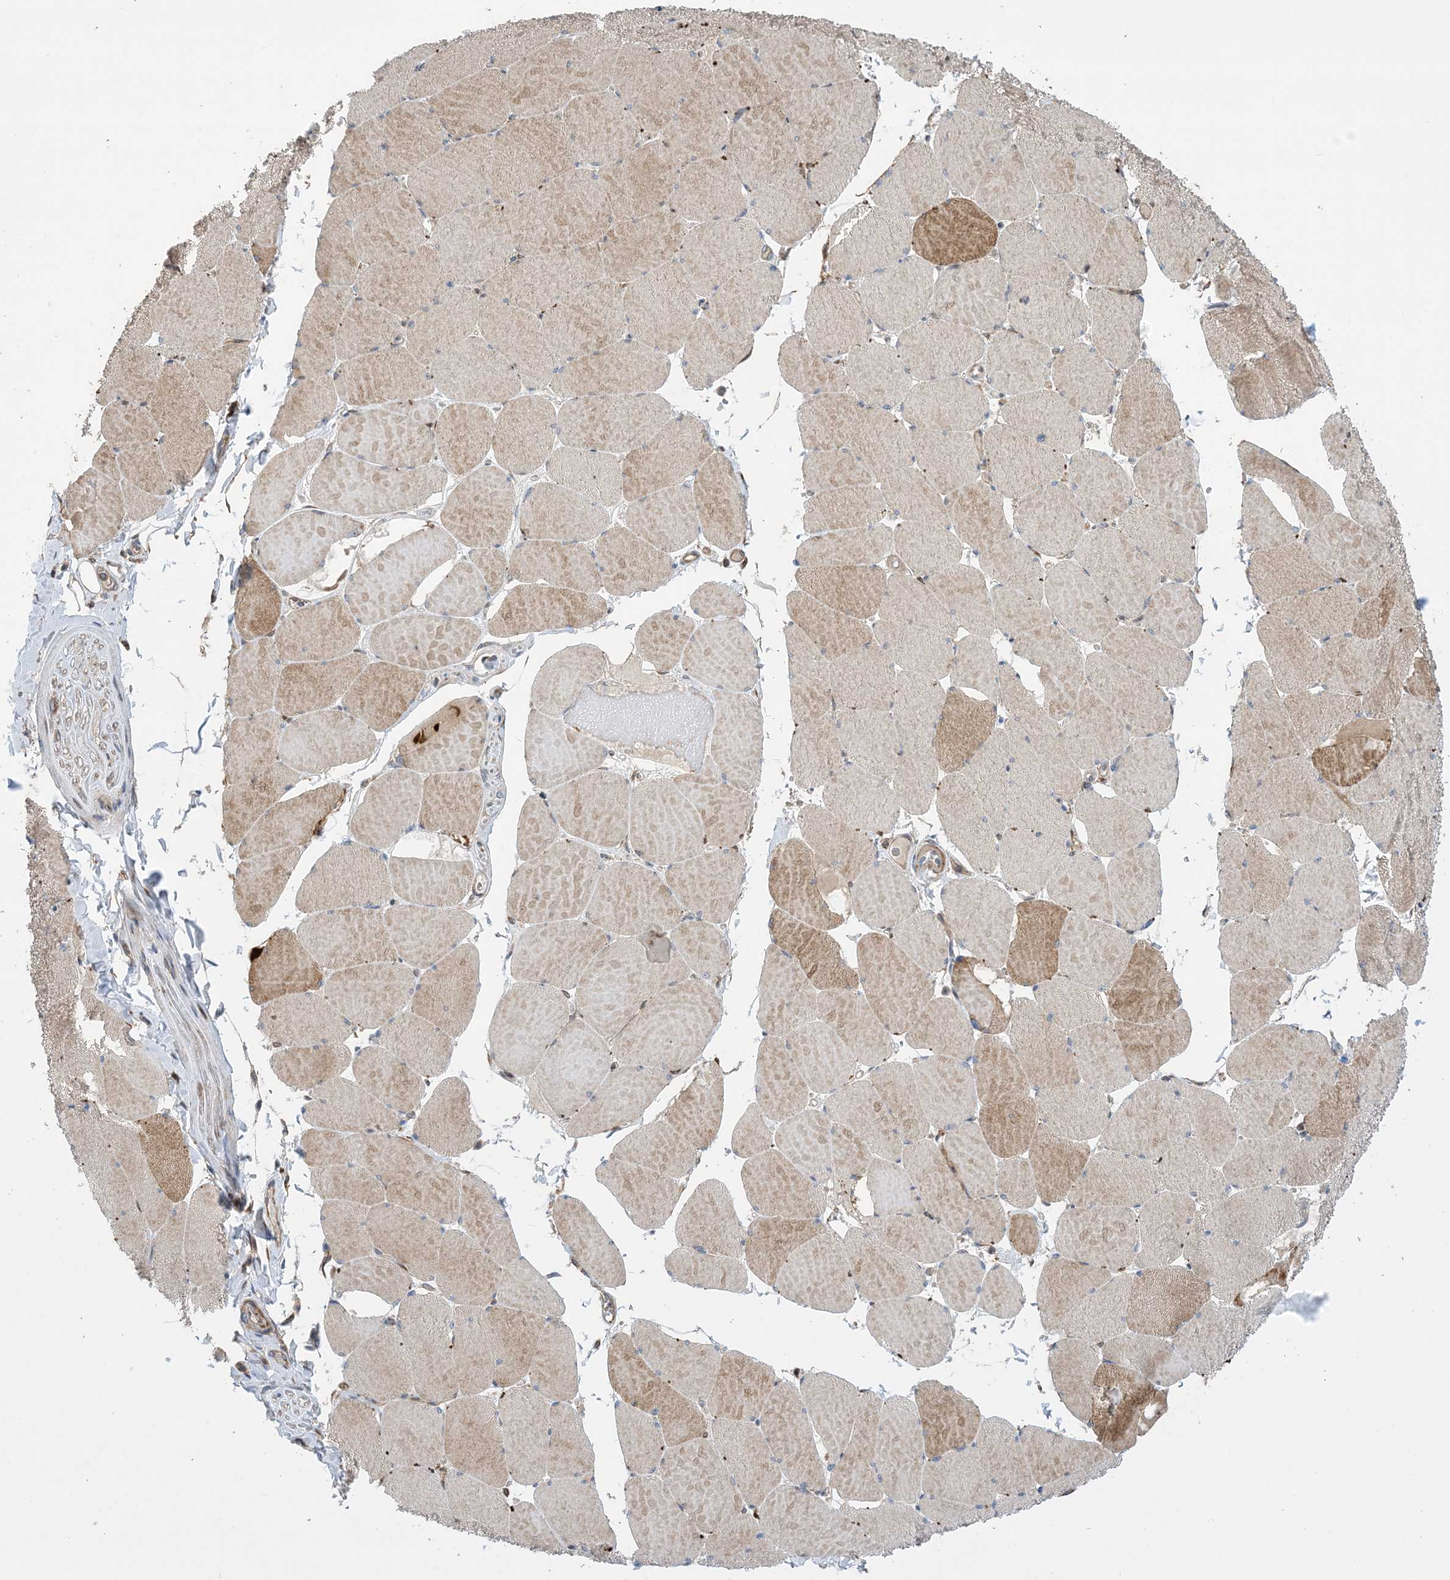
{"staining": {"intensity": "moderate", "quantity": "25%-75%", "location": "cytoplasmic/membranous"}, "tissue": "skeletal muscle", "cell_type": "Myocytes", "image_type": "normal", "snomed": [{"axis": "morphology", "description": "Normal tissue, NOS"}, {"axis": "topography", "description": "Skeletal muscle"}, {"axis": "topography", "description": "Head-Neck"}], "caption": "Skeletal muscle stained for a protein (brown) reveals moderate cytoplasmic/membranous positive expression in about 25%-75% of myocytes.", "gene": "CLEC16A", "patient": {"sex": "male", "age": 66}}